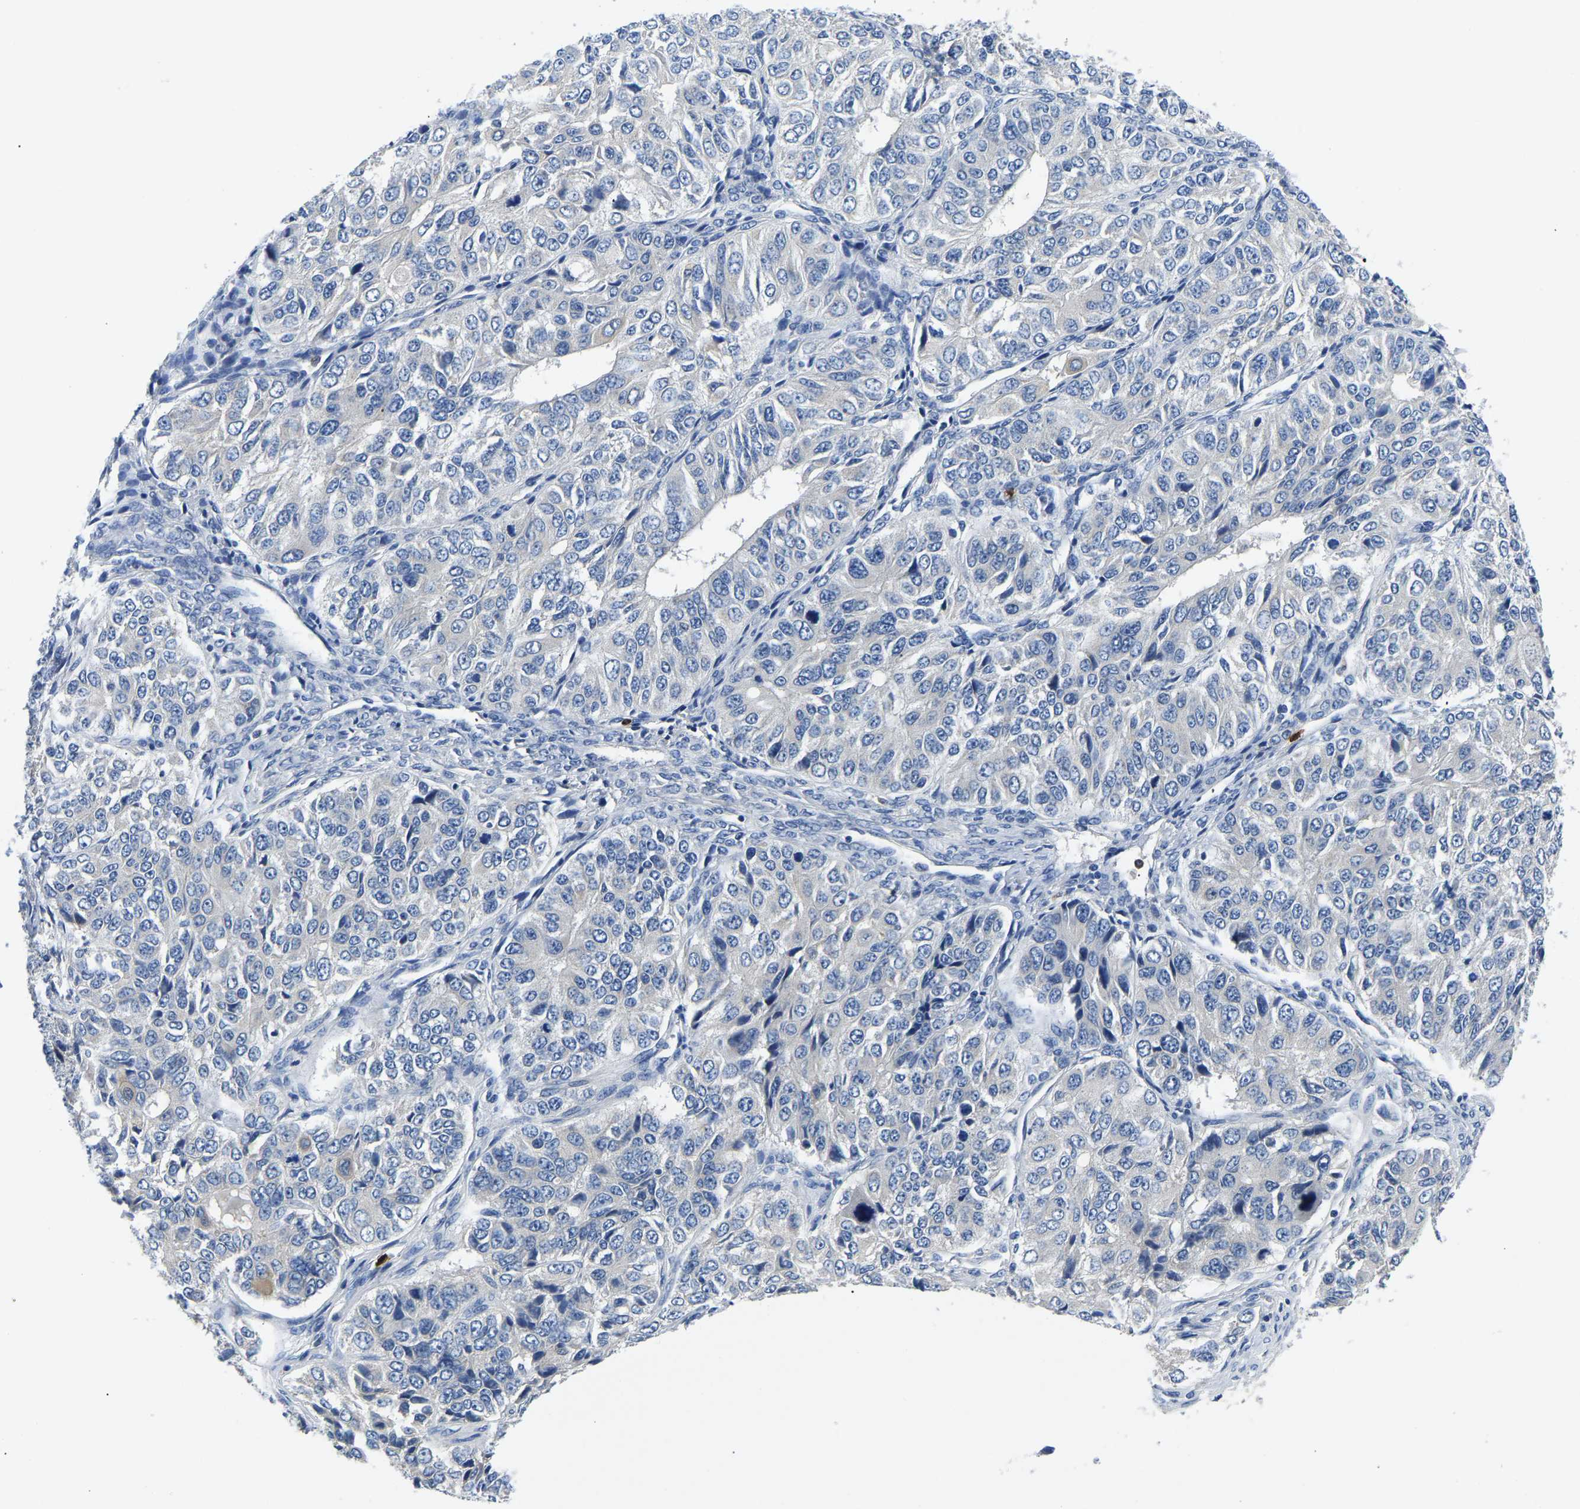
{"staining": {"intensity": "negative", "quantity": "none", "location": "none"}, "tissue": "ovarian cancer", "cell_type": "Tumor cells", "image_type": "cancer", "snomed": [{"axis": "morphology", "description": "Carcinoma, endometroid"}, {"axis": "topography", "description": "Ovary"}], "caption": "There is no significant staining in tumor cells of endometroid carcinoma (ovarian).", "gene": "TOR1B", "patient": {"sex": "female", "age": 51}}